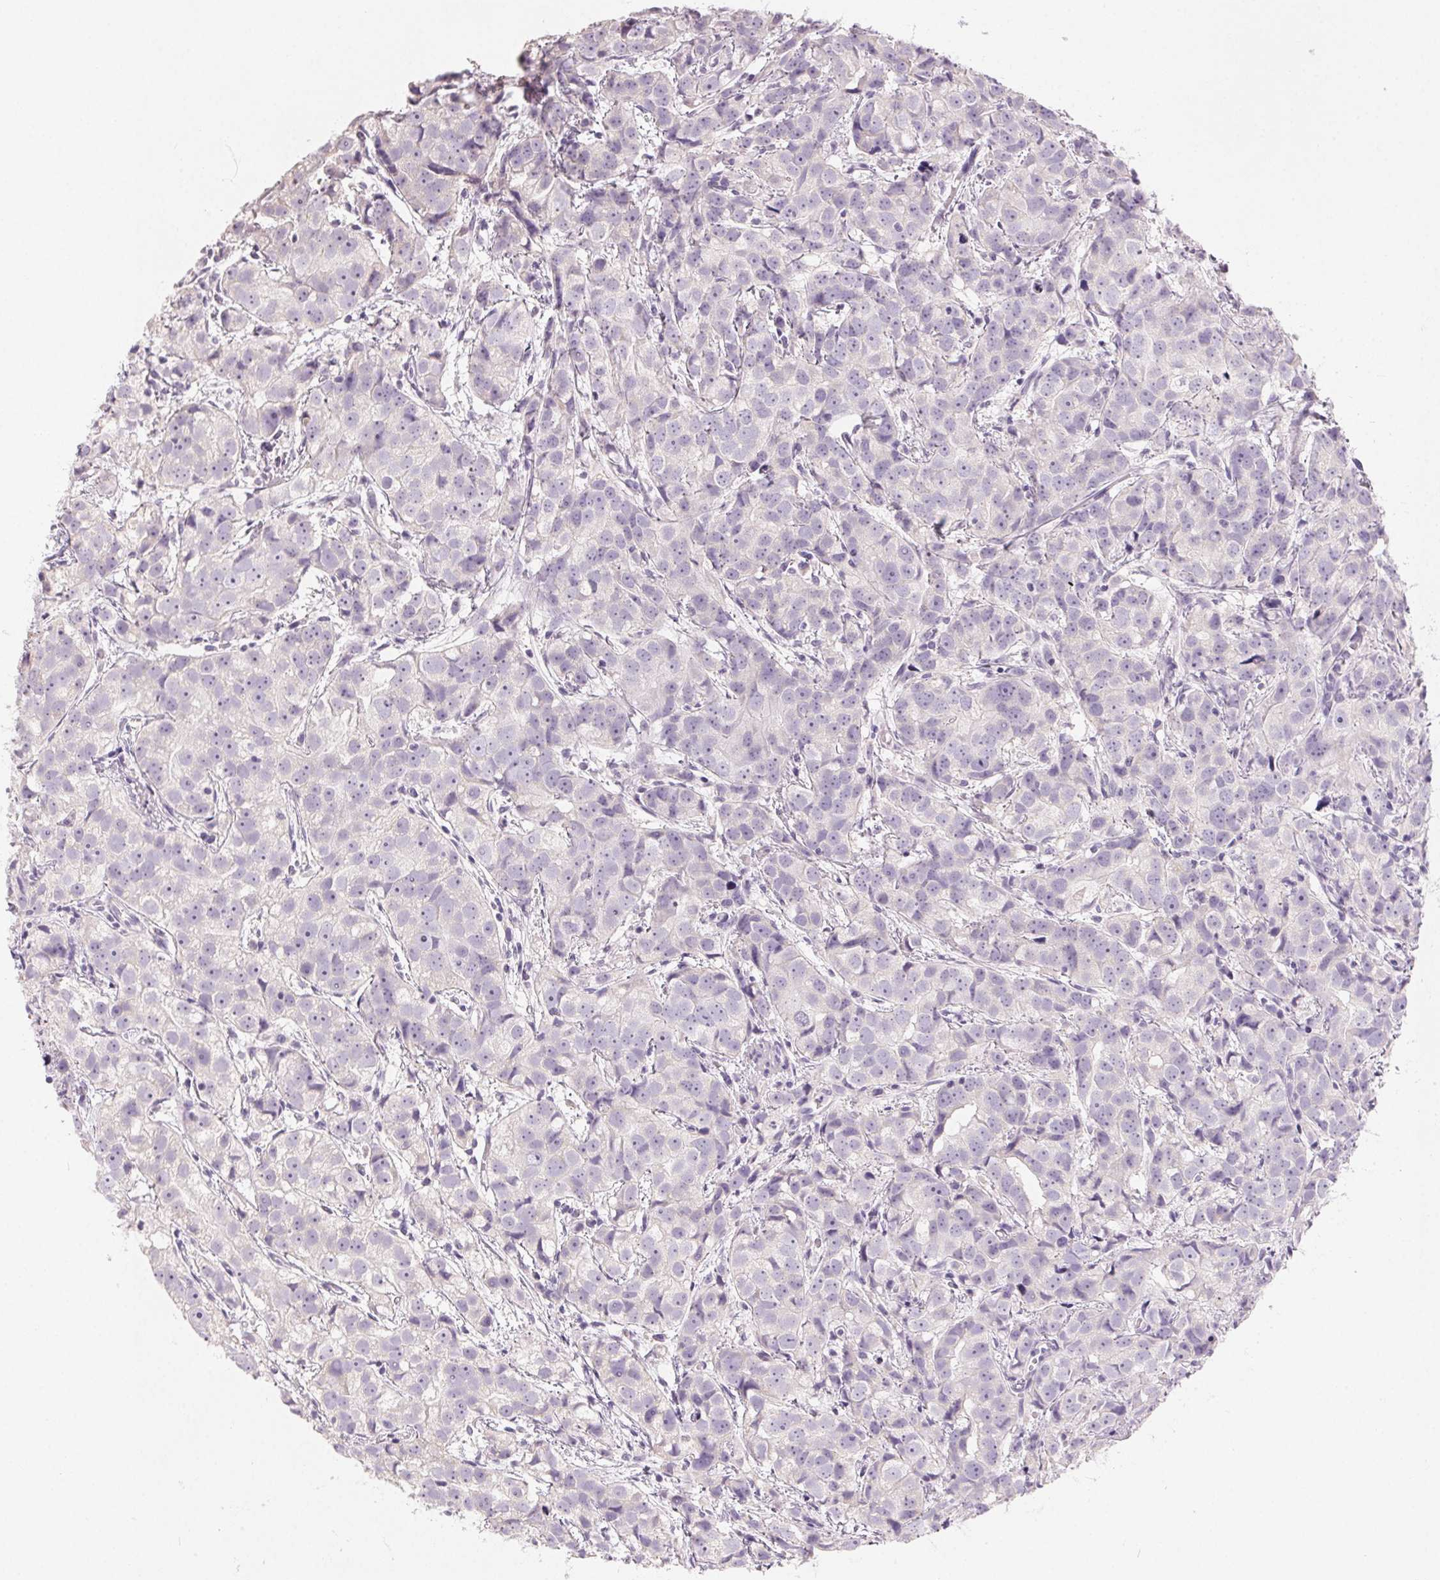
{"staining": {"intensity": "negative", "quantity": "none", "location": "none"}, "tissue": "prostate cancer", "cell_type": "Tumor cells", "image_type": "cancer", "snomed": [{"axis": "morphology", "description": "Adenocarcinoma, High grade"}, {"axis": "topography", "description": "Prostate"}], "caption": "Prostate cancer (adenocarcinoma (high-grade)) stained for a protein using IHC demonstrates no expression tumor cells.", "gene": "MIOX", "patient": {"sex": "male", "age": 68}}